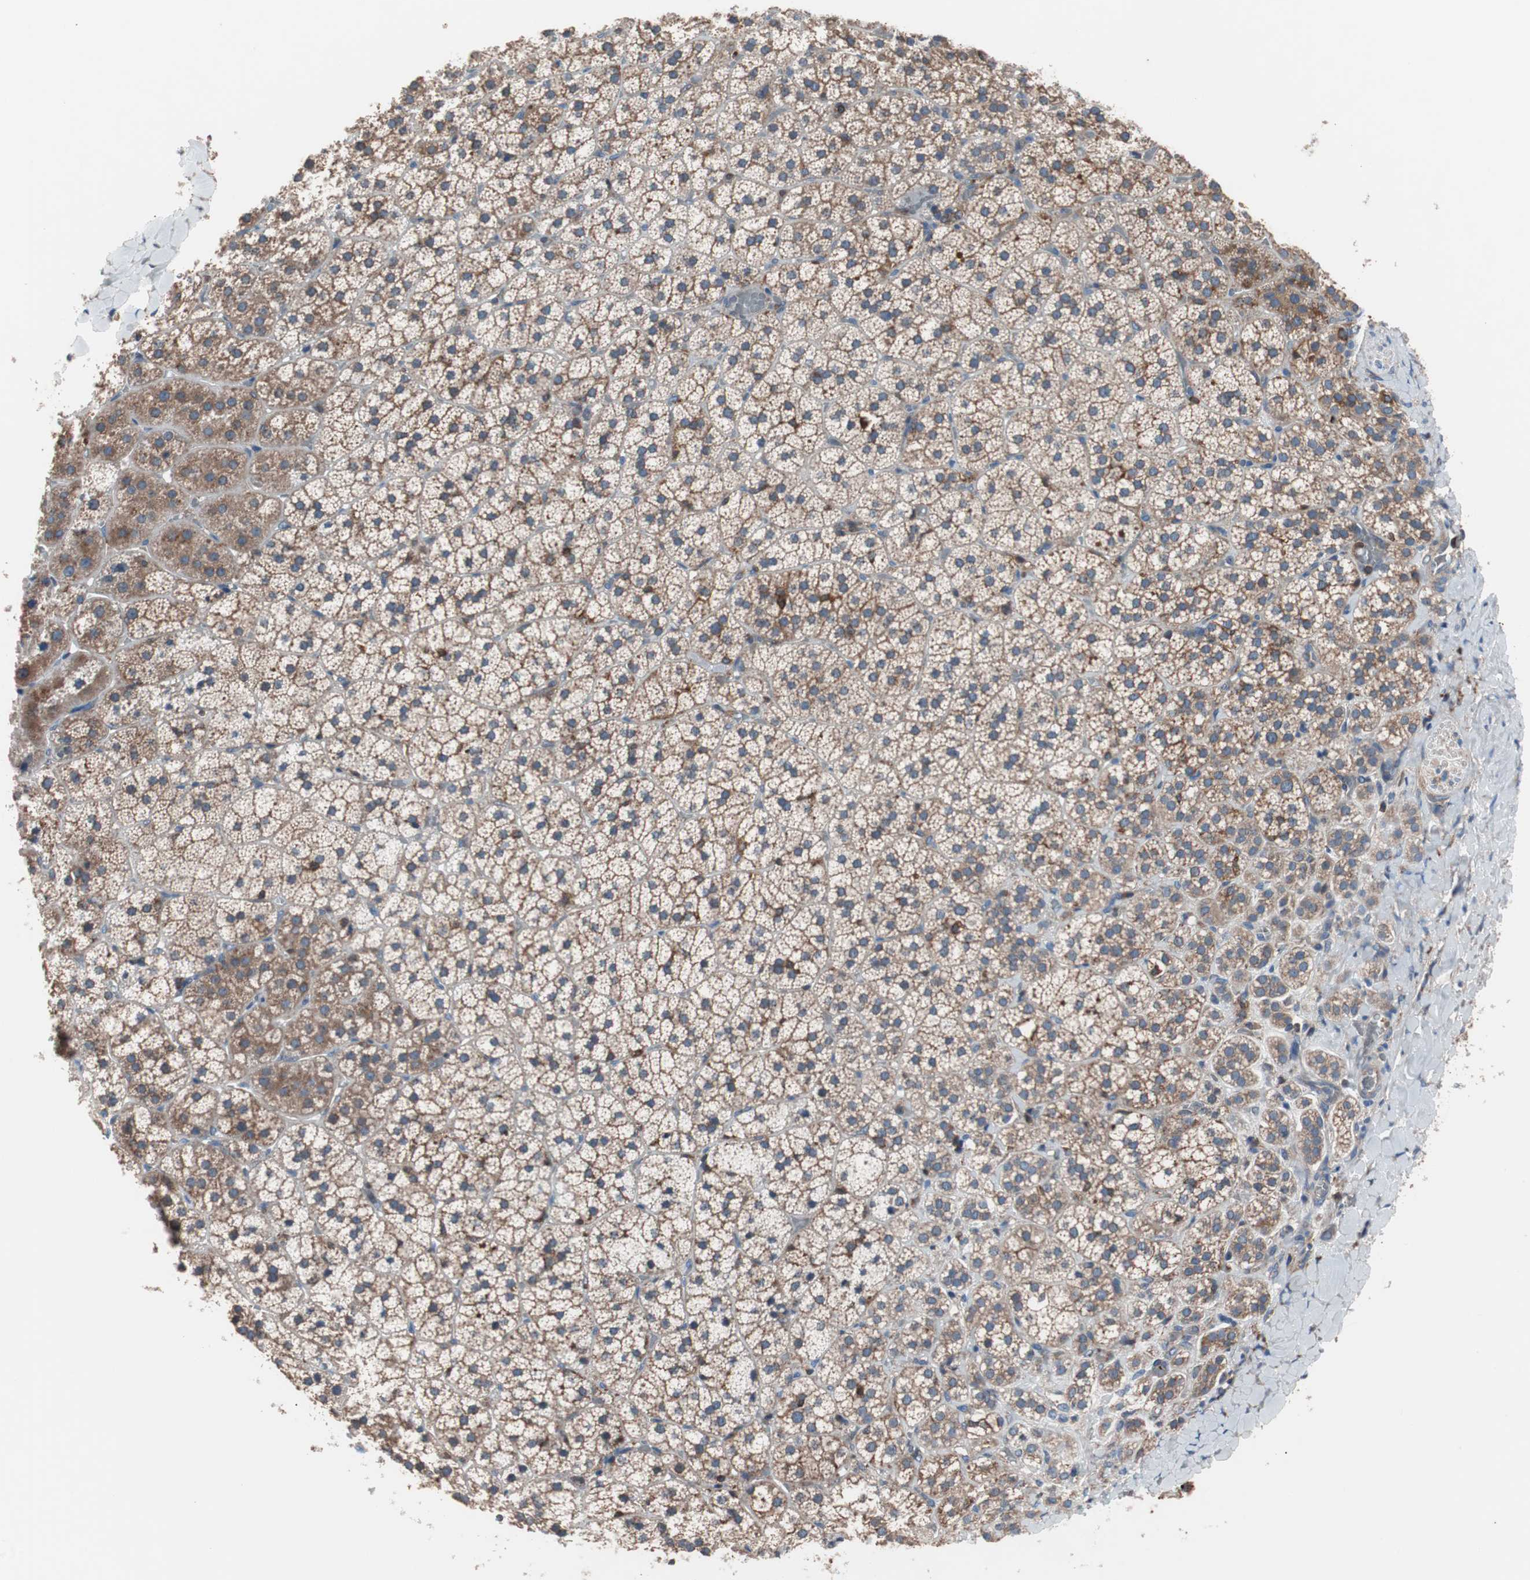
{"staining": {"intensity": "moderate", "quantity": ">75%", "location": "cytoplasmic/membranous"}, "tissue": "adrenal gland", "cell_type": "Glandular cells", "image_type": "normal", "snomed": [{"axis": "morphology", "description": "Normal tissue, NOS"}, {"axis": "topography", "description": "Adrenal gland"}], "caption": "A histopathology image showing moderate cytoplasmic/membranous staining in approximately >75% of glandular cells in benign adrenal gland, as visualized by brown immunohistochemical staining.", "gene": "PIK3R1", "patient": {"sex": "female", "age": 44}}